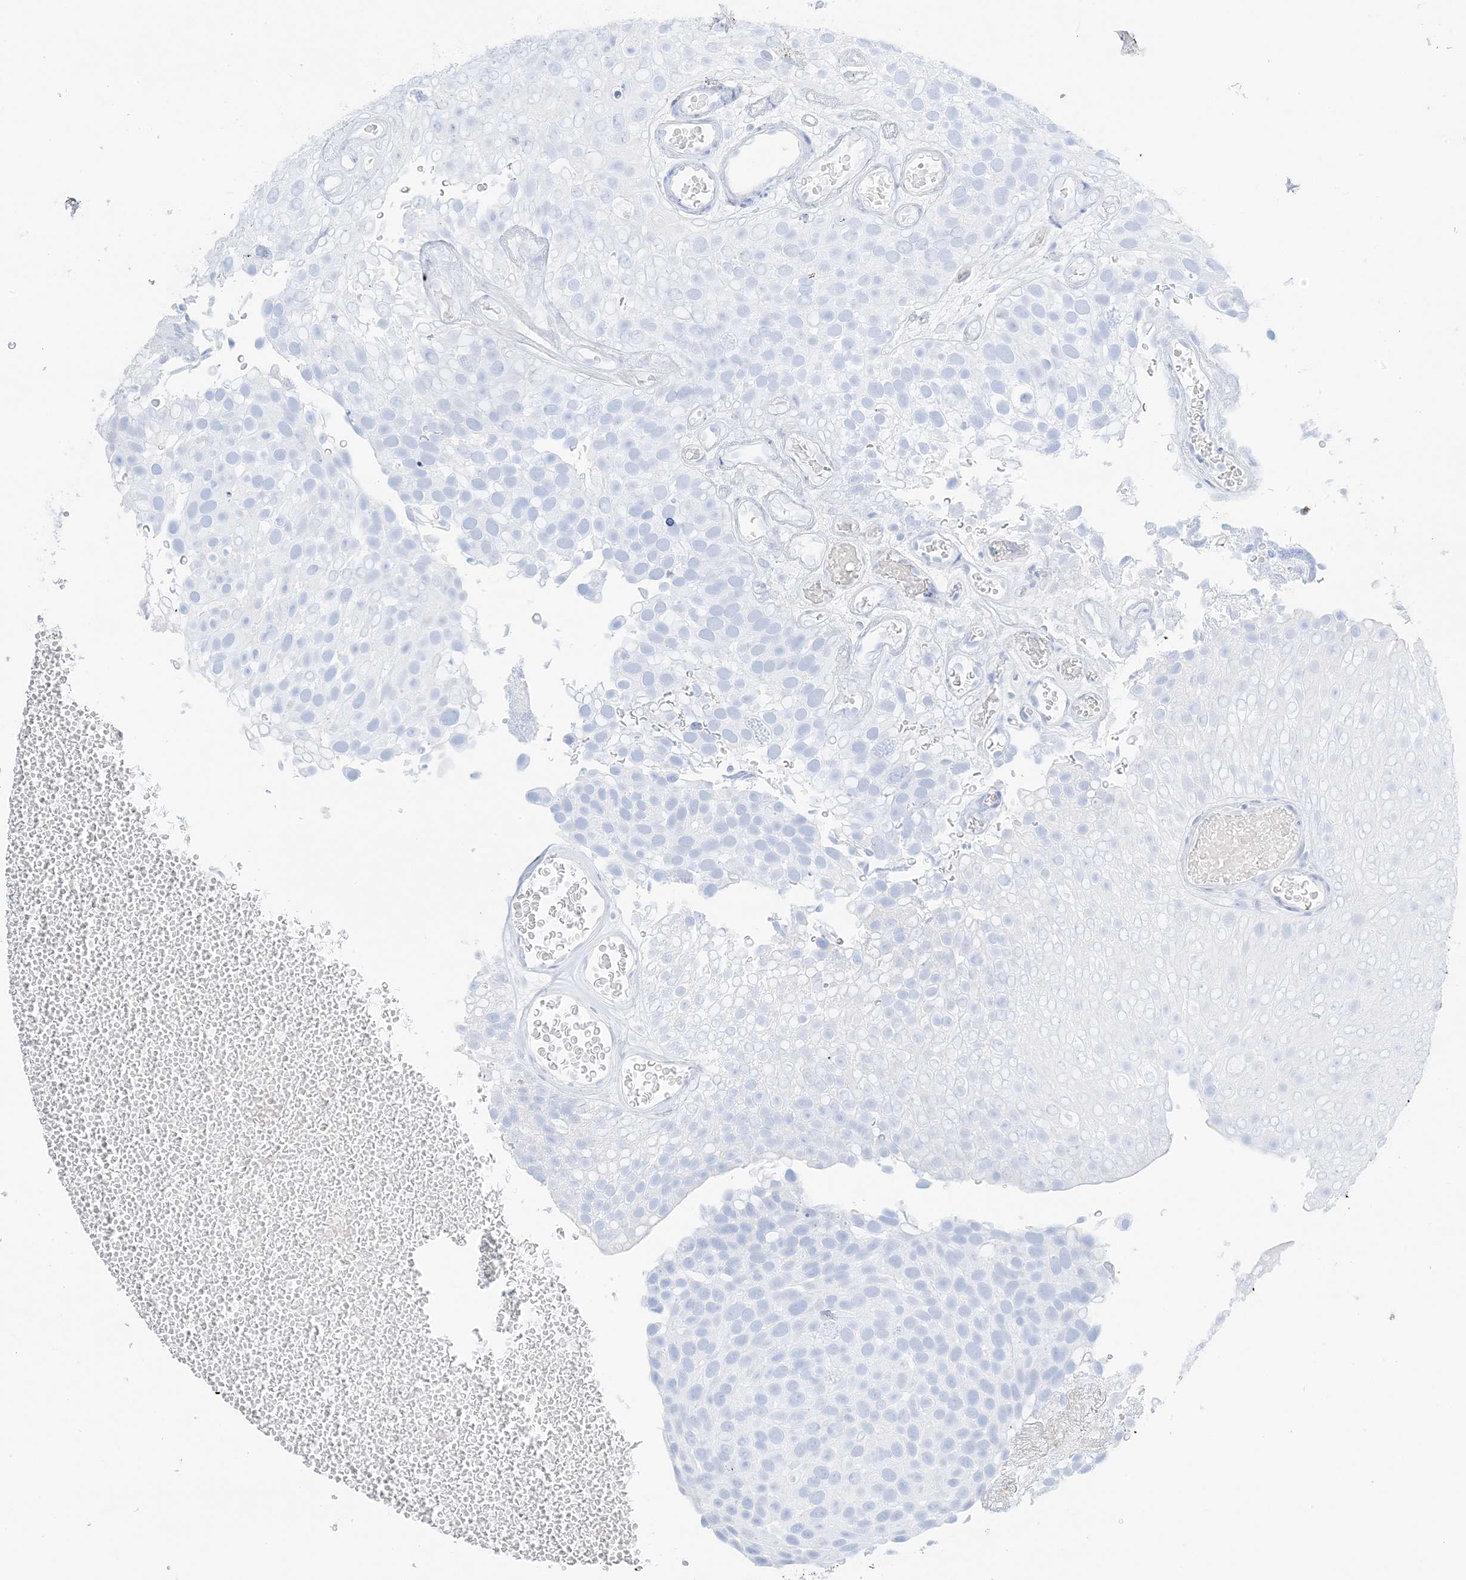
{"staining": {"intensity": "negative", "quantity": "none", "location": "none"}, "tissue": "urothelial cancer", "cell_type": "Tumor cells", "image_type": "cancer", "snomed": [{"axis": "morphology", "description": "Urothelial carcinoma, Low grade"}, {"axis": "topography", "description": "Urinary bladder"}], "caption": "The histopathology image demonstrates no significant staining in tumor cells of urothelial cancer.", "gene": "SLC22A13", "patient": {"sex": "male", "age": 78}}